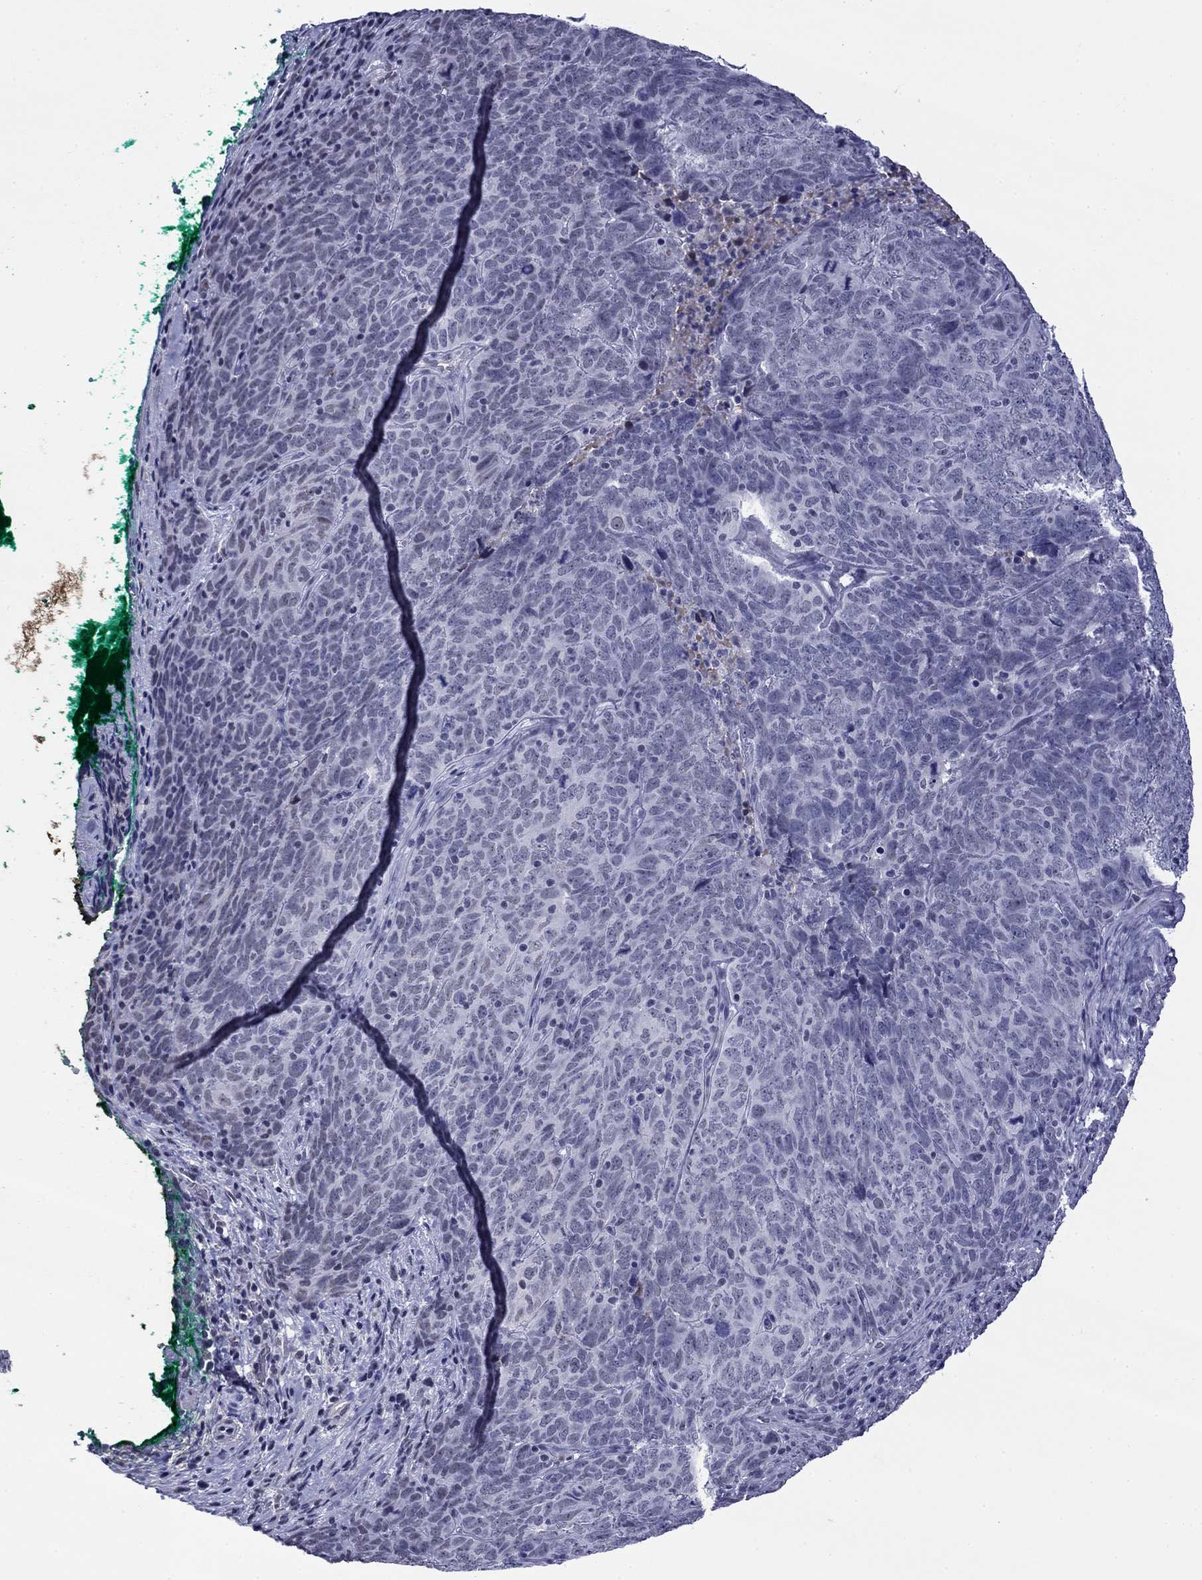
{"staining": {"intensity": "negative", "quantity": "none", "location": "none"}, "tissue": "skin cancer", "cell_type": "Tumor cells", "image_type": "cancer", "snomed": [{"axis": "morphology", "description": "Squamous cell carcinoma, NOS"}, {"axis": "topography", "description": "Skin"}, {"axis": "topography", "description": "Anal"}], "caption": "This is an IHC micrograph of skin cancer (squamous cell carcinoma). There is no expression in tumor cells.", "gene": "APOA2", "patient": {"sex": "female", "age": 51}}